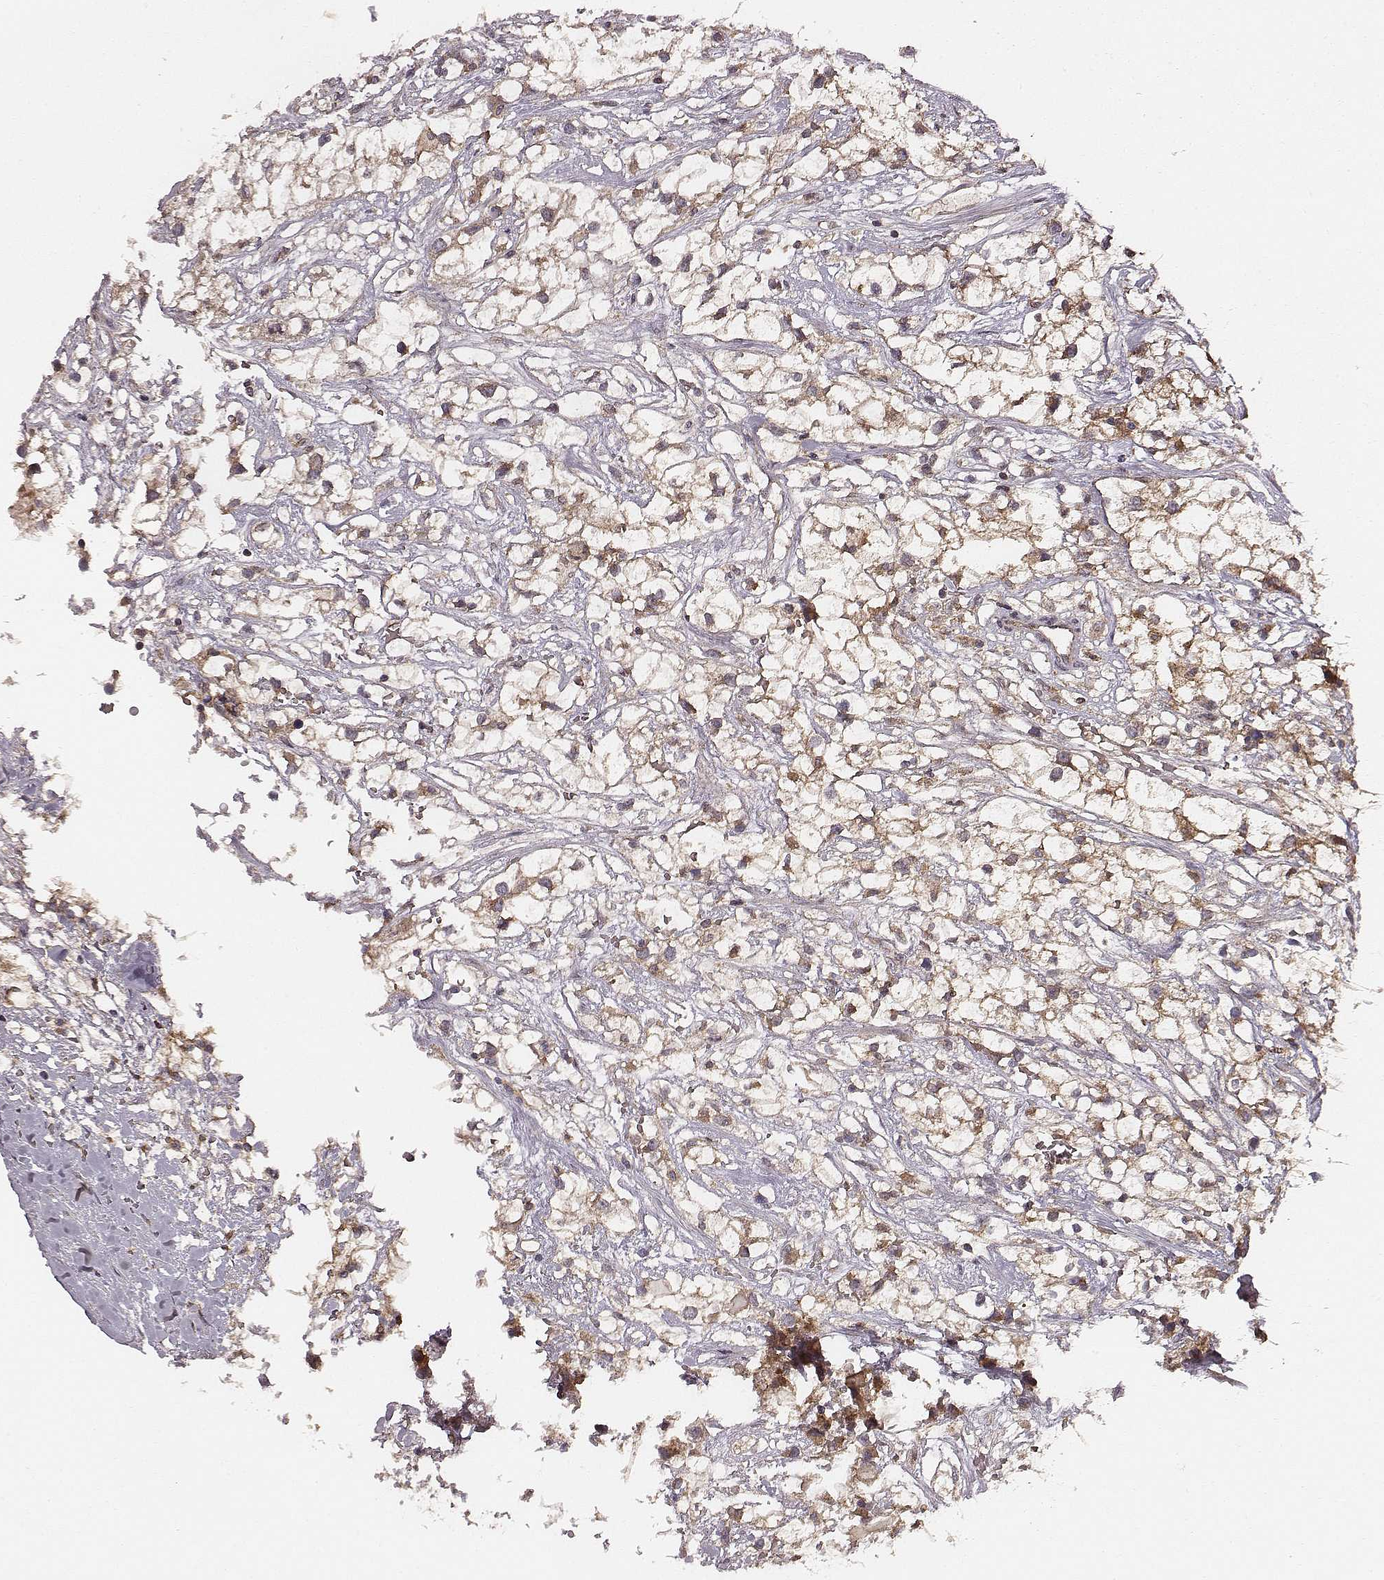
{"staining": {"intensity": "moderate", "quantity": ">75%", "location": "cytoplasmic/membranous"}, "tissue": "renal cancer", "cell_type": "Tumor cells", "image_type": "cancer", "snomed": [{"axis": "morphology", "description": "Adenocarcinoma, NOS"}, {"axis": "topography", "description": "Kidney"}], "caption": "Human renal cancer (adenocarcinoma) stained for a protein (brown) demonstrates moderate cytoplasmic/membranous positive staining in about >75% of tumor cells.", "gene": "VPS26A", "patient": {"sex": "male", "age": 59}}